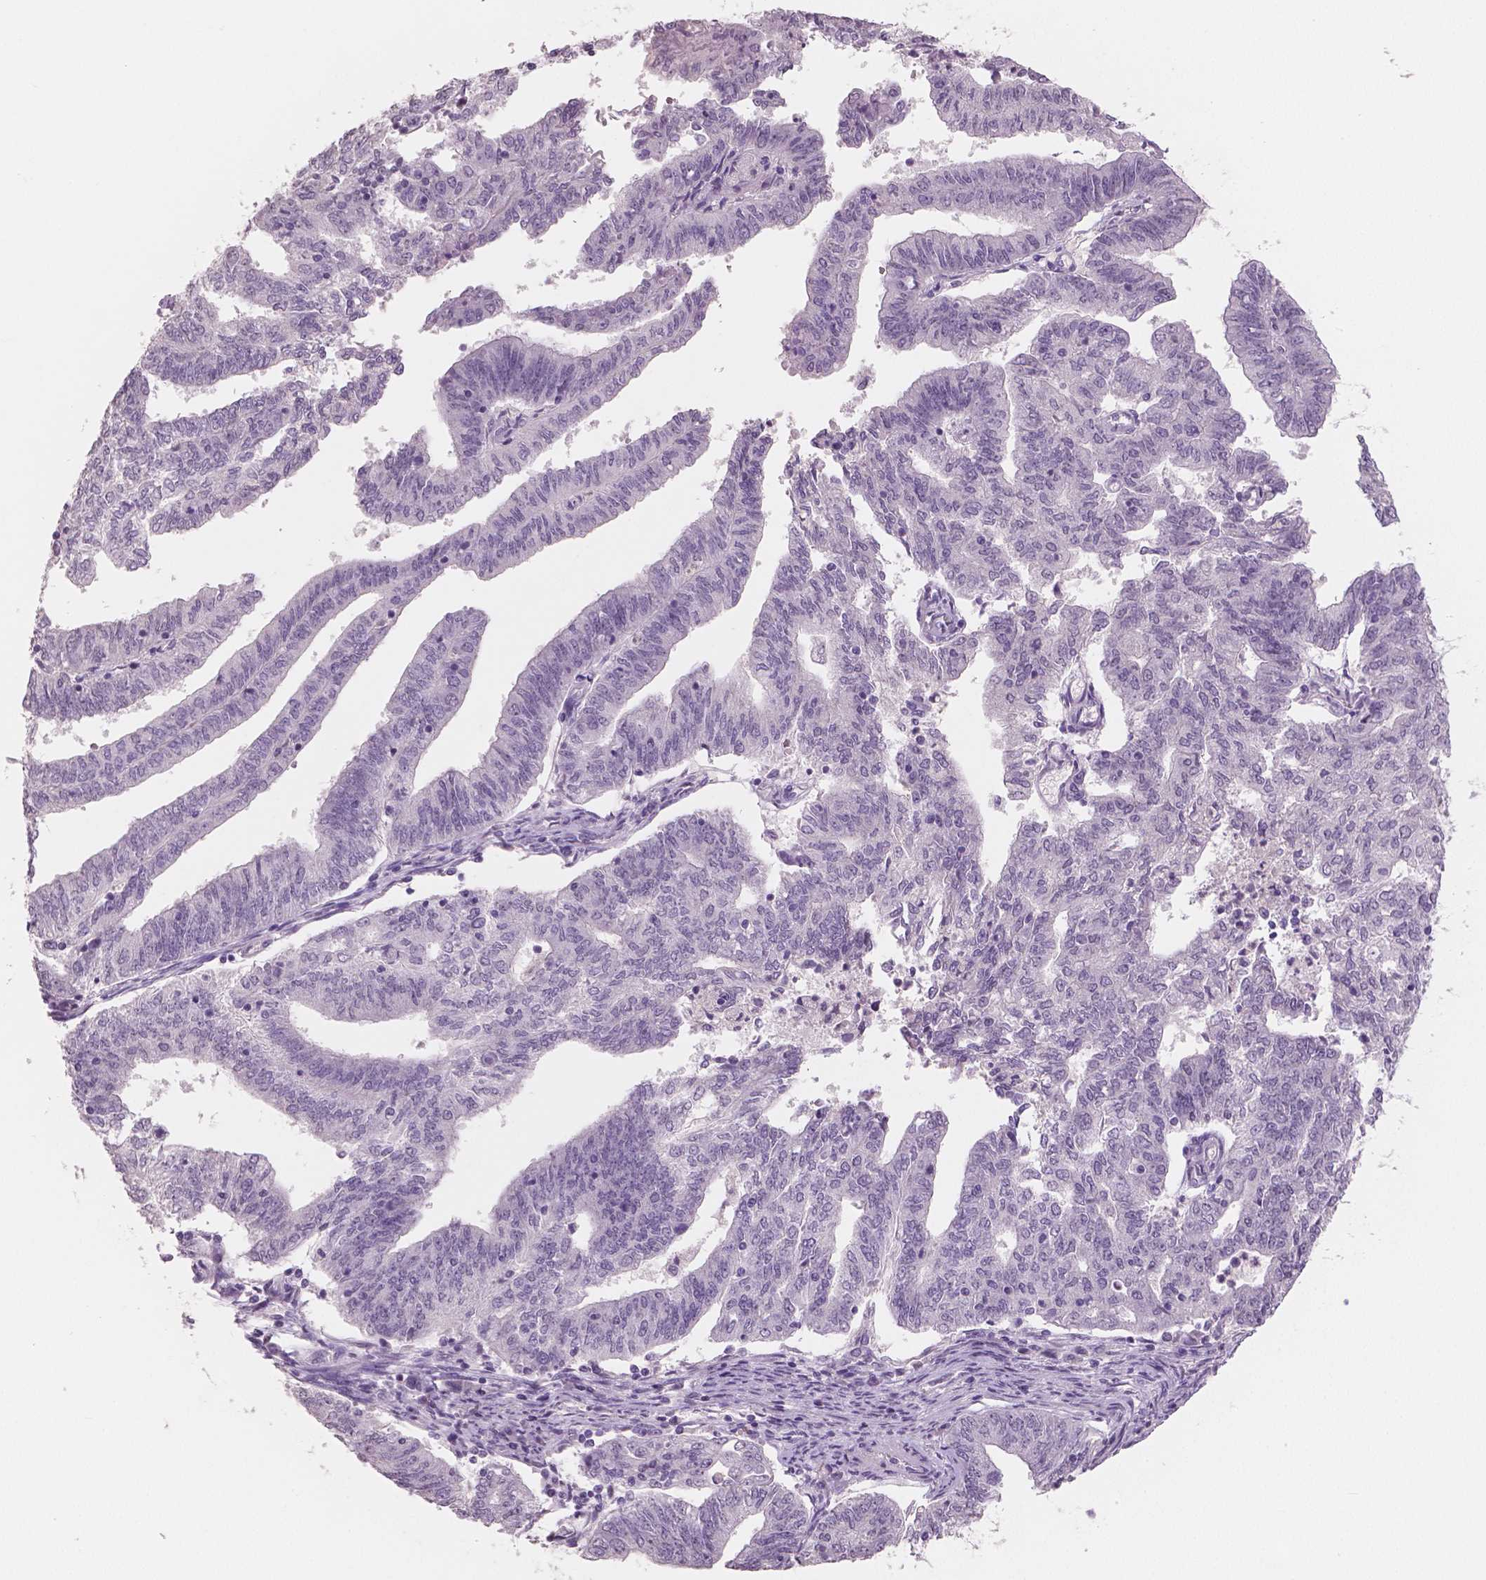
{"staining": {"intensity": "negative", "quantity": "none", "location": "none"}, "tissue": "endometrial cancer", "cell_type": "Tumor cells", "image_type": "cancer", "snomed": [{"axis": "morphology", "description": "Adenocarcinoma, NOS"}, {"axis": "topography", "description": "Endometrium"}], "caption": "Immunohistochemical staining of human endometrial cancer (adenocarcinoma) displays no significant positivity in tumor cells.", "gene": "NECAB1", "patient": {"sex": "female", "age": 82}}